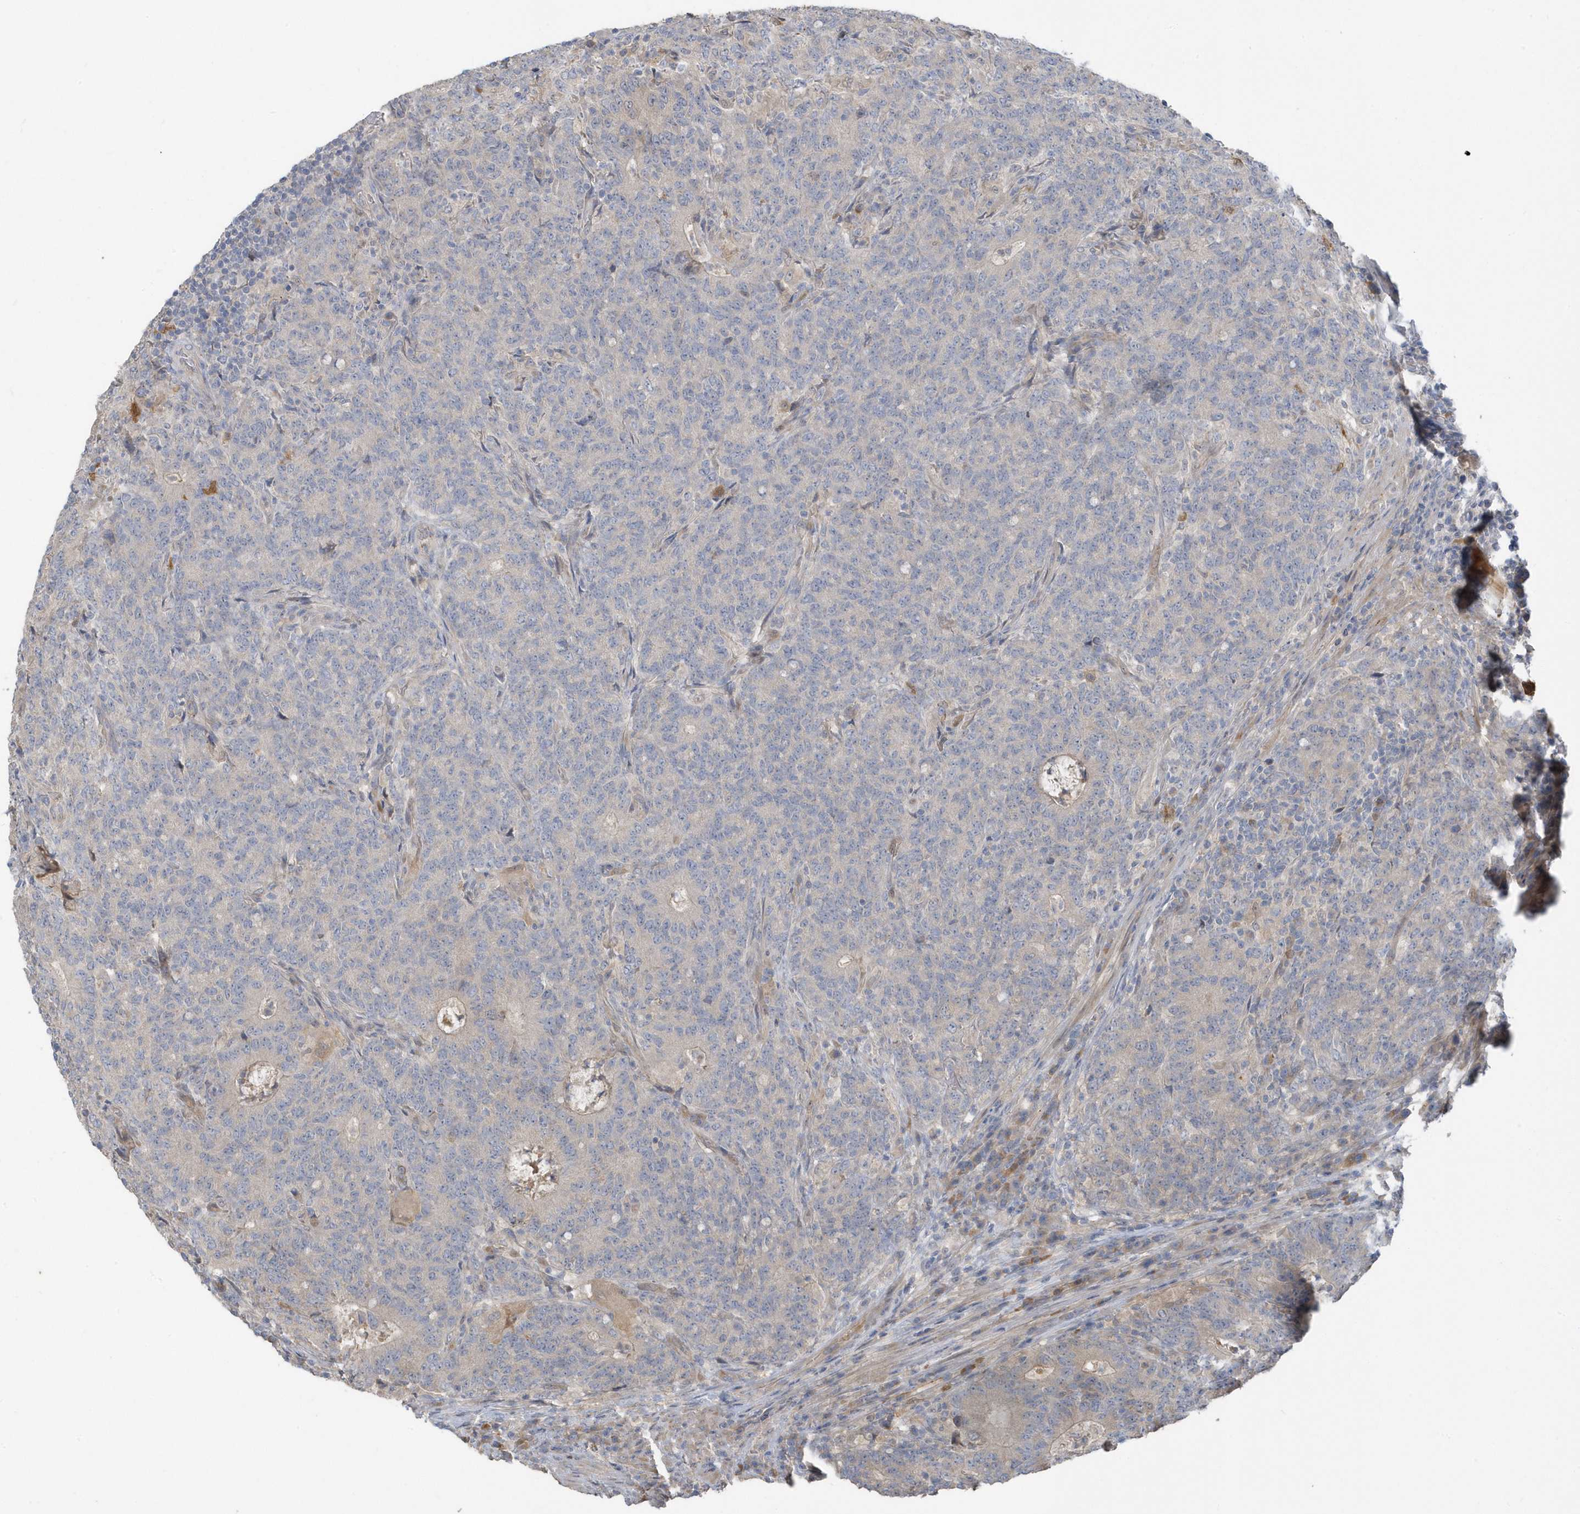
{"staining": {"intensity": "negative", "quantity": "none", "location": "none"}, "tissue": "colorectal cancer", "cell_type": "Tumor cells", "image_type": "cancer", "snomed": [{"axis": "morphology", "description": "Normal tissue, NOS"}, {"axis": "morphology", "description": "Adenocarcinoma, NOS"}, {"axis": "topography", "description": "Colon"}], "caption": "An image of human colorectal adenocarcinoma is negative for staining in tumor cells.", "gene": "USP53", "patient": {"sex": "female", "age": 75}}